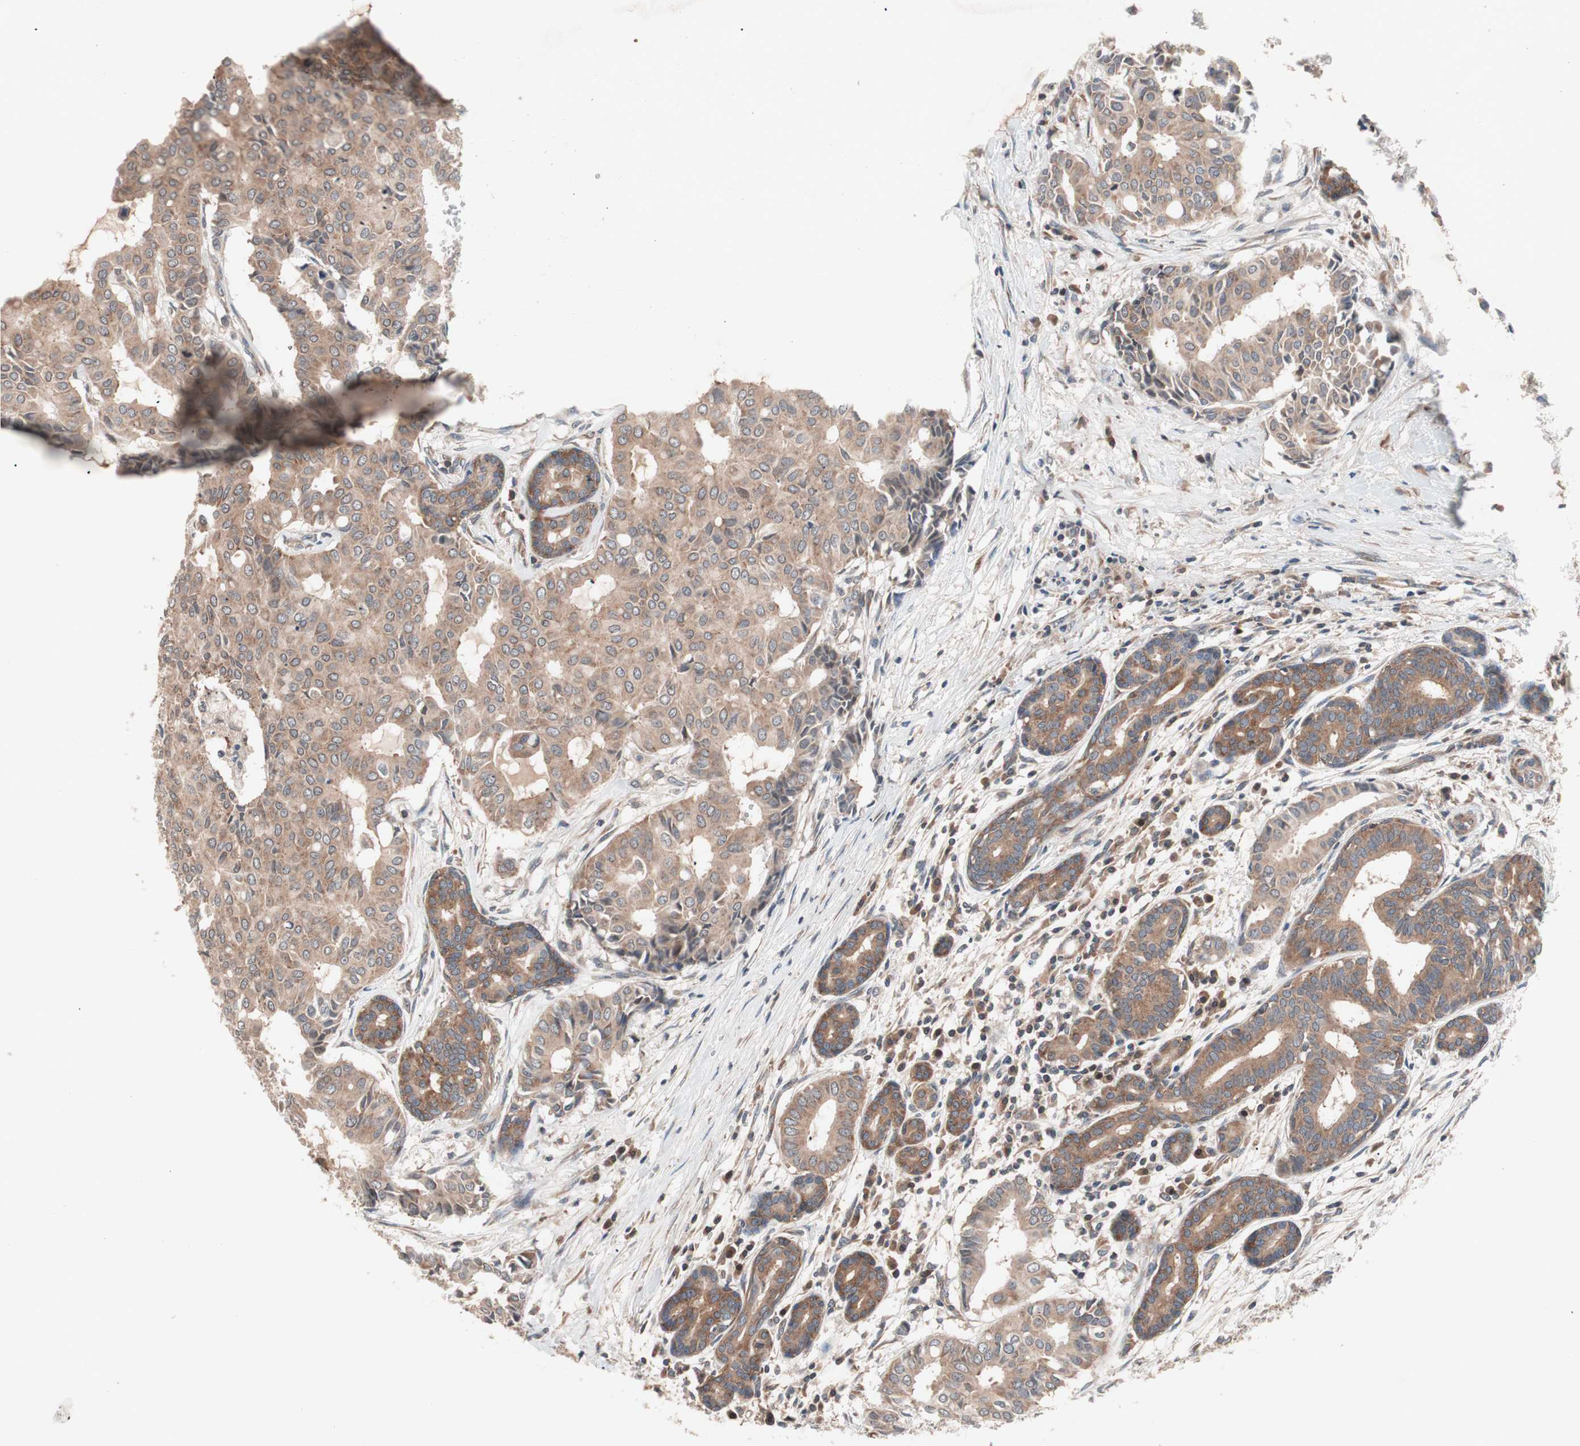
{"staining": {"intensity": "weak", "quantity": ">75%", "location": "cytoplasmic/membranous"}, "tissue": "head and neck cancer", "cell_type": "Tumor cells", "image_type": "cancer", "snomed": [{"axis": "morphology", "description": "Adenocarcinoma, NOS"}, {"axis": "topography", "description": "Salivary gland"}, {"axis": "topography", "description": "Head-Neck"}], "caption": "High-magnification brightfield microscopy of adenocarcinoma (head and neck) stained with DAB (3,3'-diaminobenzidine) (brown) and counterstained with hematoxylin (blue). tumor cells exhibit weak cytoplasmic/membranous expression is appreciated in approximately>75% of cells. The protein of interest is stained brown, and the nuclei are stained in blue (DAB IHC with brightfield microscopy, high magnification).", "gene": "IRS1", "patient": {"sex": "female", "age": 59}}